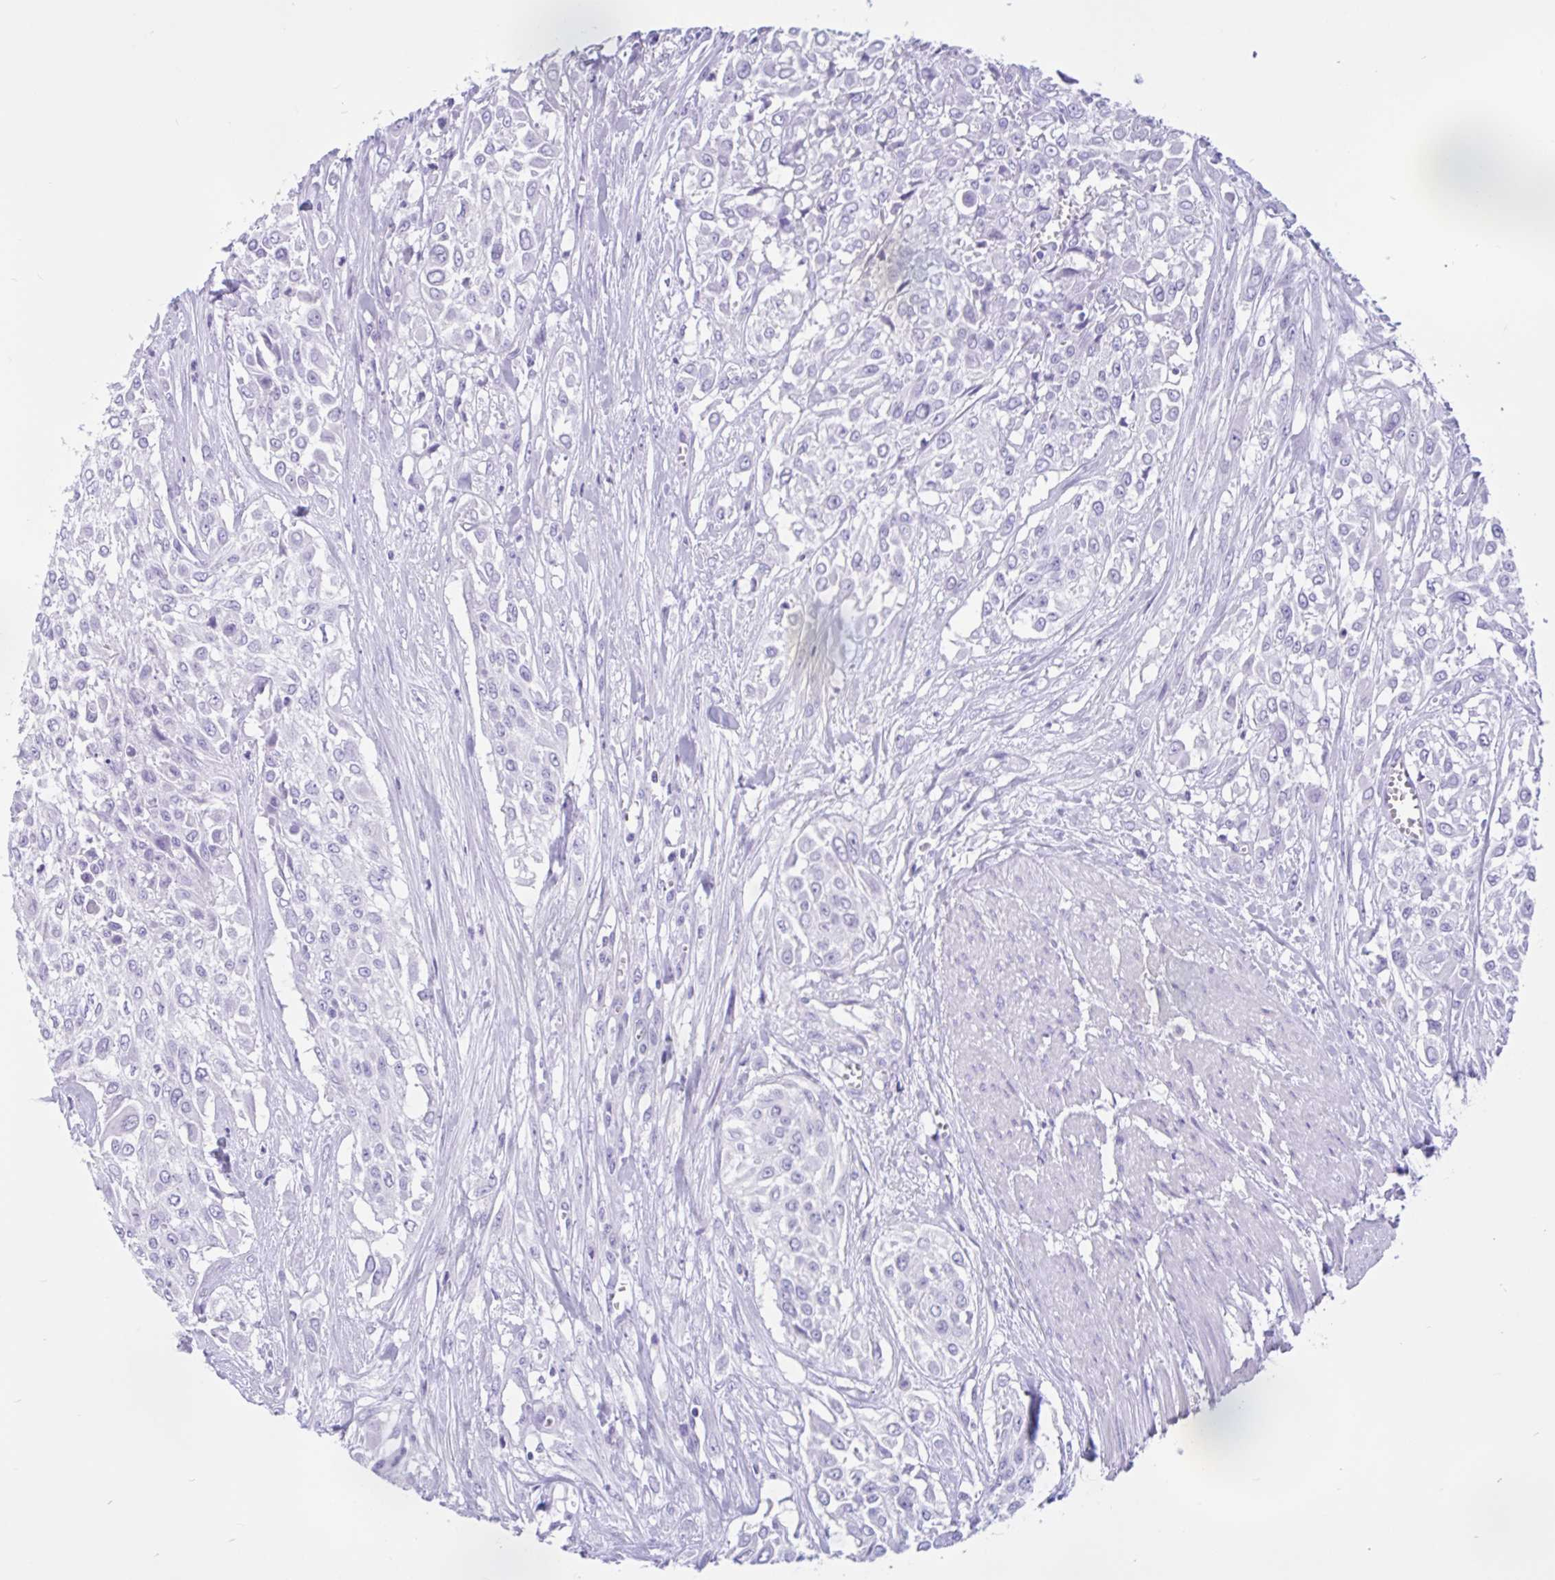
{"staining": {"intensity": "negative", "quantity": "none", "location": "none"}, "tissue": "urothelial cancer", "cell_type": "Tumor cells", "image_type": "cancer", "snomed": [{"axis": "morphology", "description": "Urothelial carcinoma, High grade"}, {"axis": "topography", "description": "Urinary bladder"}], "caption": "IHC micrograph of human urothelial carcinoma (high-grade) stained for a protein (brown), which displays no expression in tumor cells.", "gene": "ZNF319", "patient": {"sex": "male", "age": 57}}